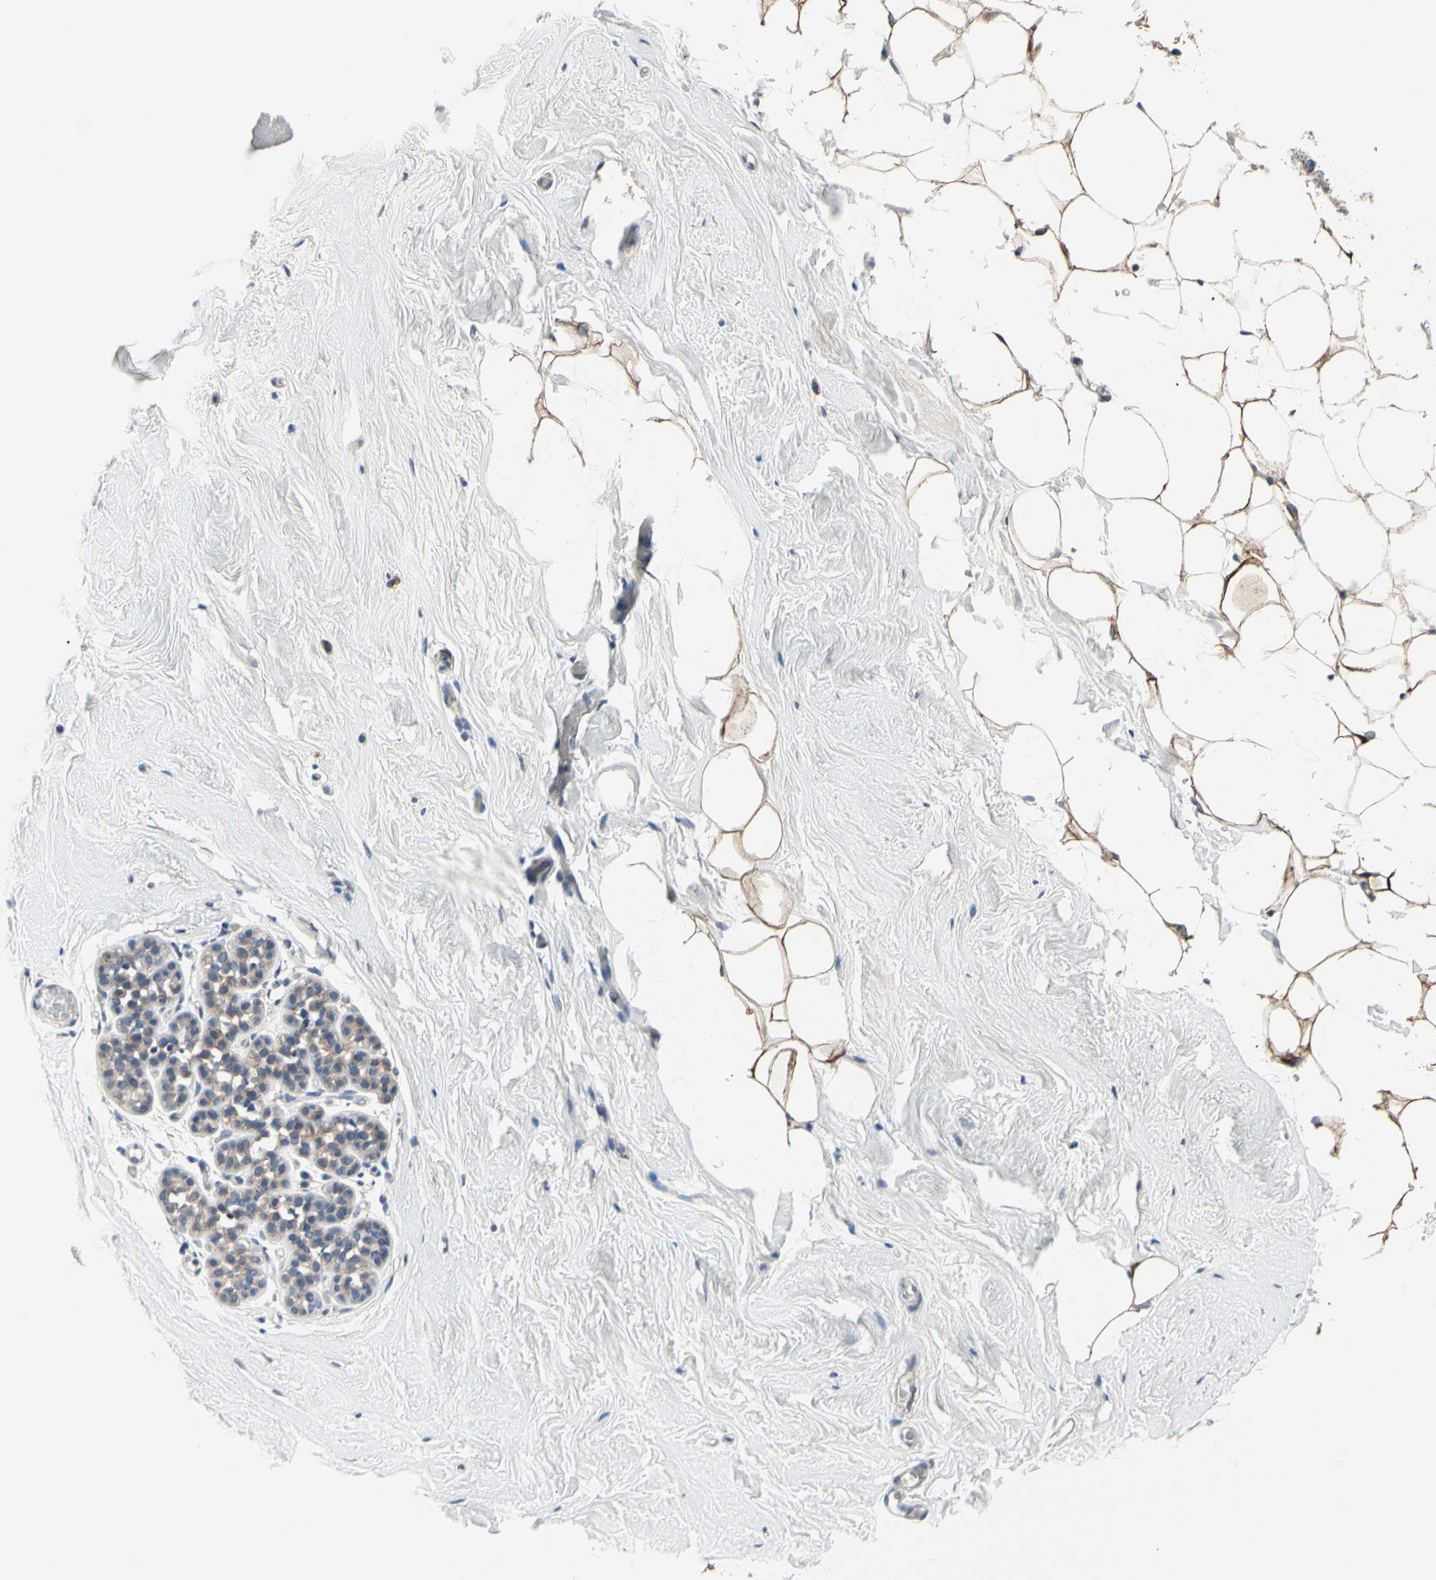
{"staining": {"intensity": "strong", "quantity": ">75%", "location": "cytoplasmic/membranous"}, "tissue": "breast", "cell_type": "Adipocytes", "image_type": "normal", "snomed": [{"axis": "morphology", "description": "Normal tissue, NOS"}, {"axis": "topography", "description": "Breast"}], "caption": "A high-resolution micrograph shows IHC staining of normal breast, which shows strong cytoplasmic/membranous positivity in approximately >75% of adipocytes.", "gene": "PRKAR2B", "patient": {"sex": "female", "age": 75}}